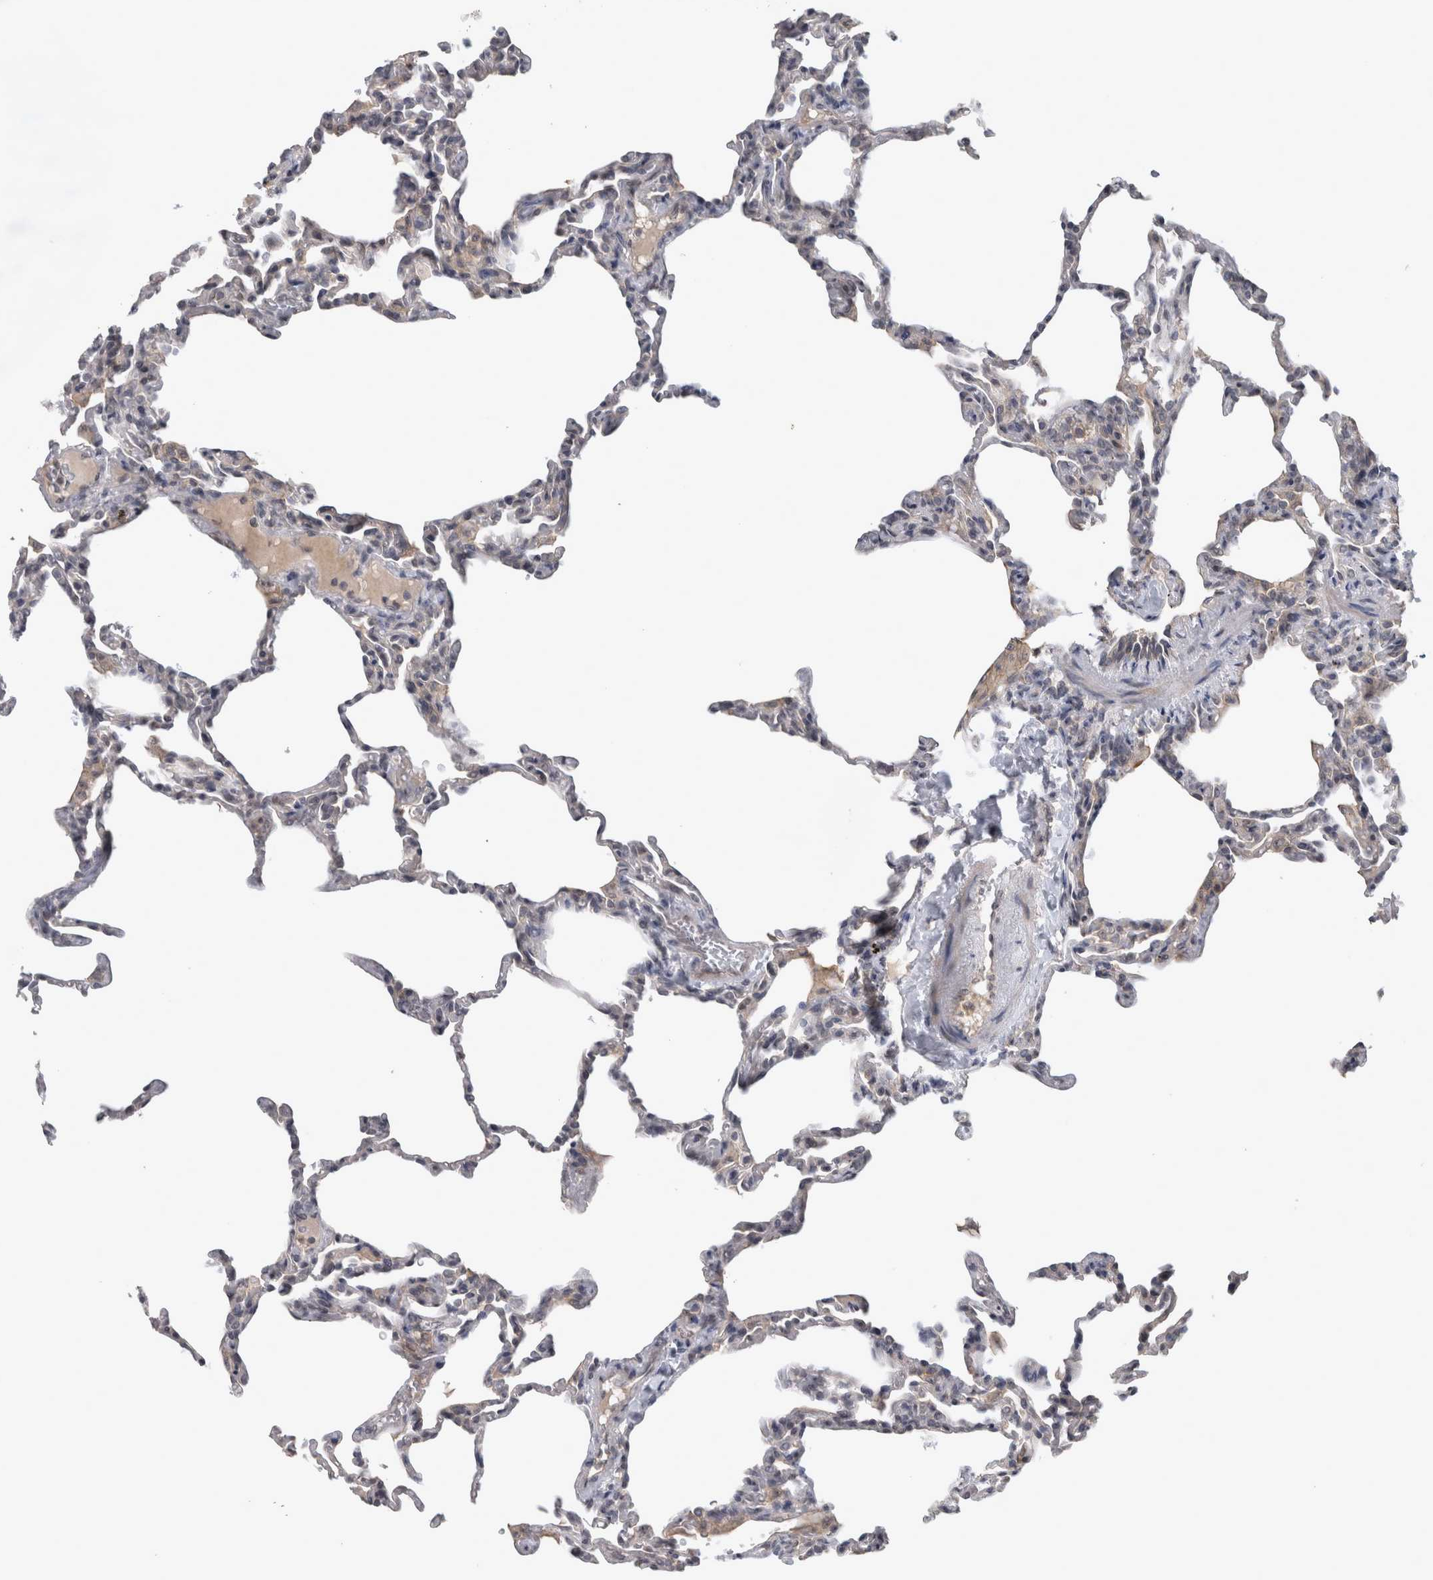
{"staining": {"intensity": "weak", "quantity": "<25%", "location": "nuclear"}, "tissue": "lung", "cell_type": "Alveolar cells", "image_type": "normal", "snomed": [{"axis": "morphology", "description": "Normal tissue, NOS"}, {"axis": "topography", "description": "Lung"}], "caption": "This photomicrograph is of benign lung stained with immunohistochemistry to label a protein in brown with the nuclei are counter-stained blue. There is no expression in alveolar cells.", "gene": "RBM28", "patient": {"sex": "male", "age": 20}}